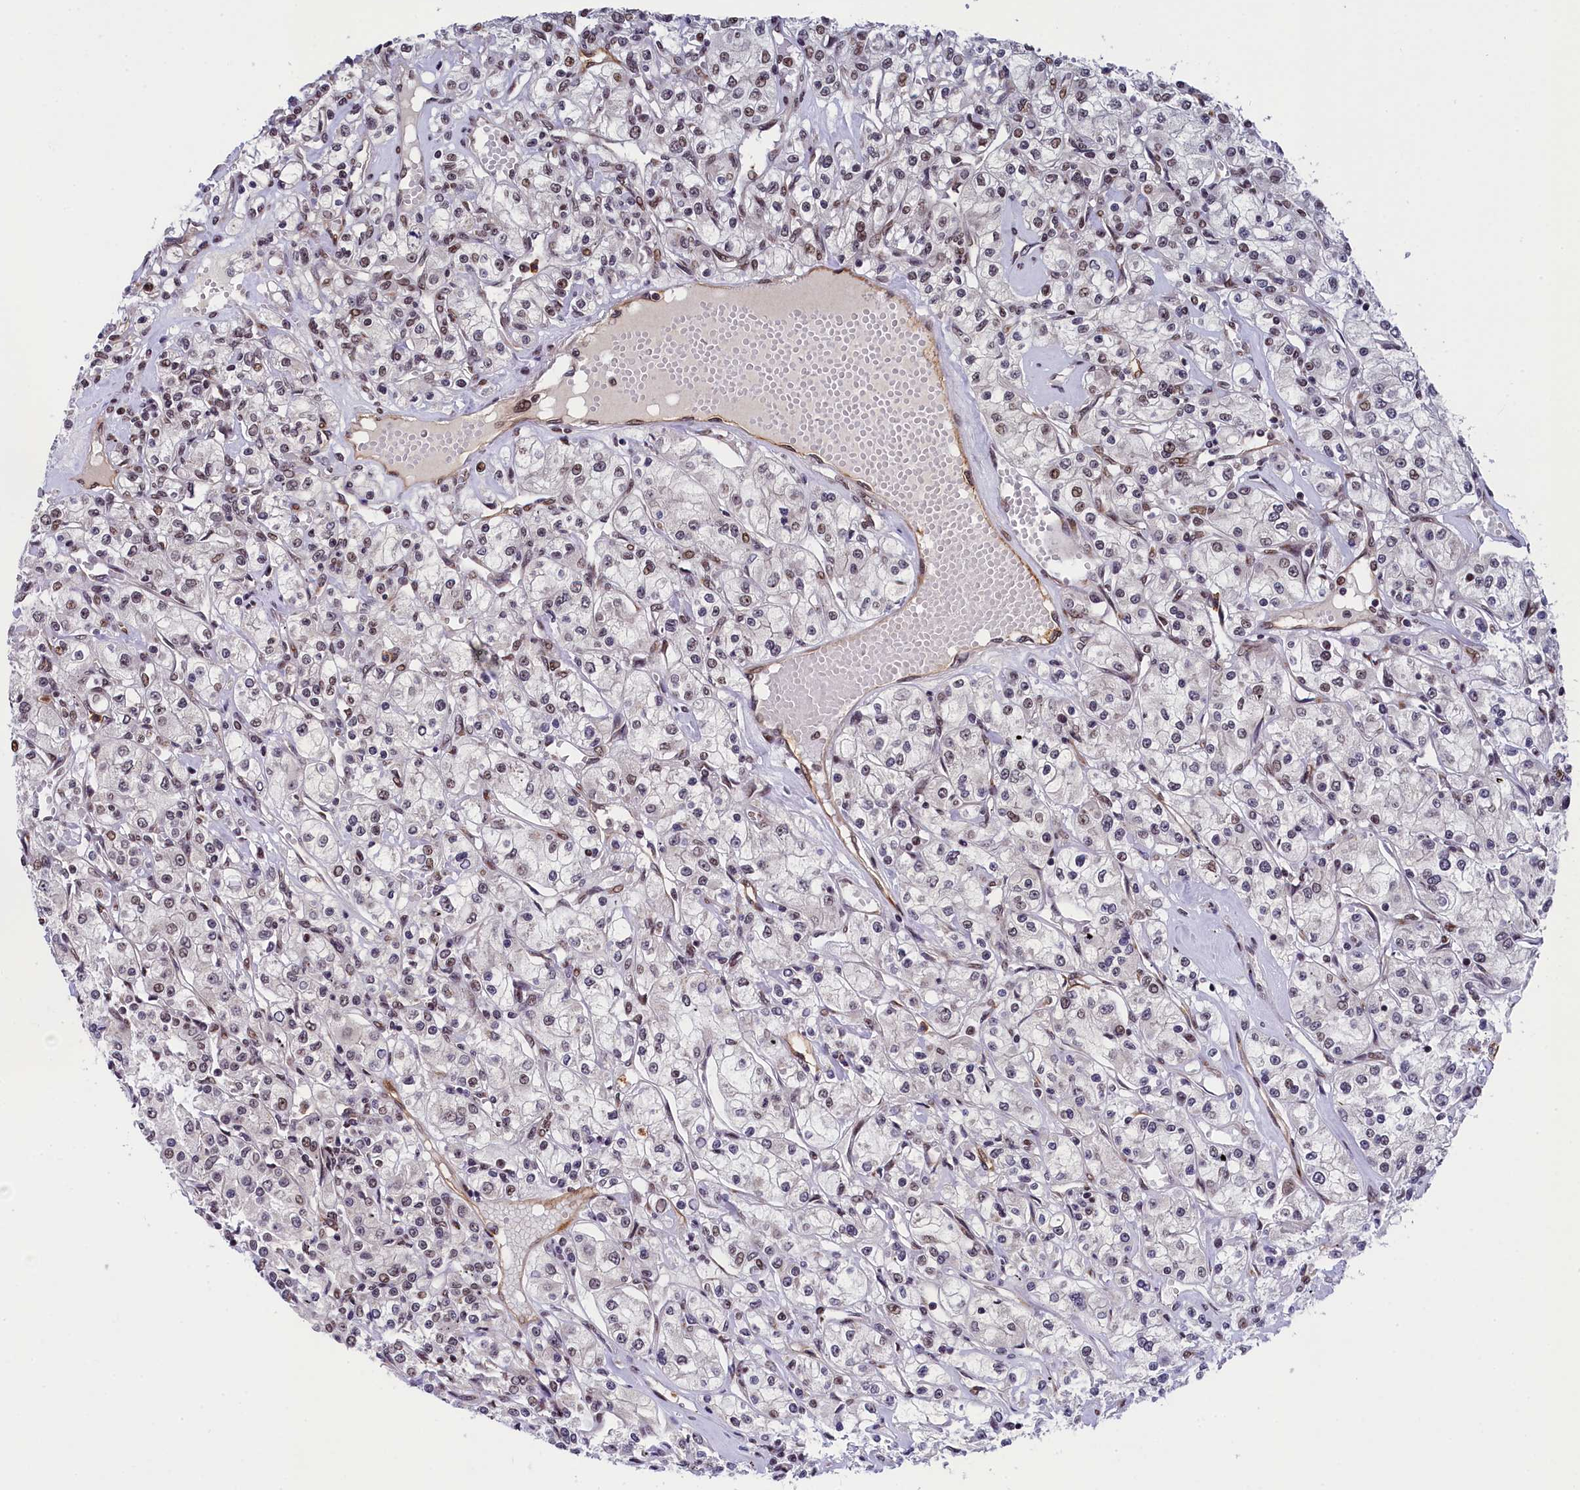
{"staining": {"intensity": "moderate", "quantity": "25%-75%", "location": "nuclear"}, "tissue": "renal cancer", "cell_type": "Tumor cells", "image_type": "cancer", "snomed": [{"axis": "morphology", "description": "Adenocarcinoma, NOS"}, {"axis": "topography", "description": "Kidney"}], "caption": "Immunohistochemistry of renal cancer demonstrates medium levels of moderate nuclear staining in approximately 25%-75% of tumor cells. The protein of interest is stained brown, and the nuclei are stained in blue (DAB IHC with brightfield microscopy, high magnification).", "gene": "ADIG", "patient": {"sex": "female", "age": 59}}